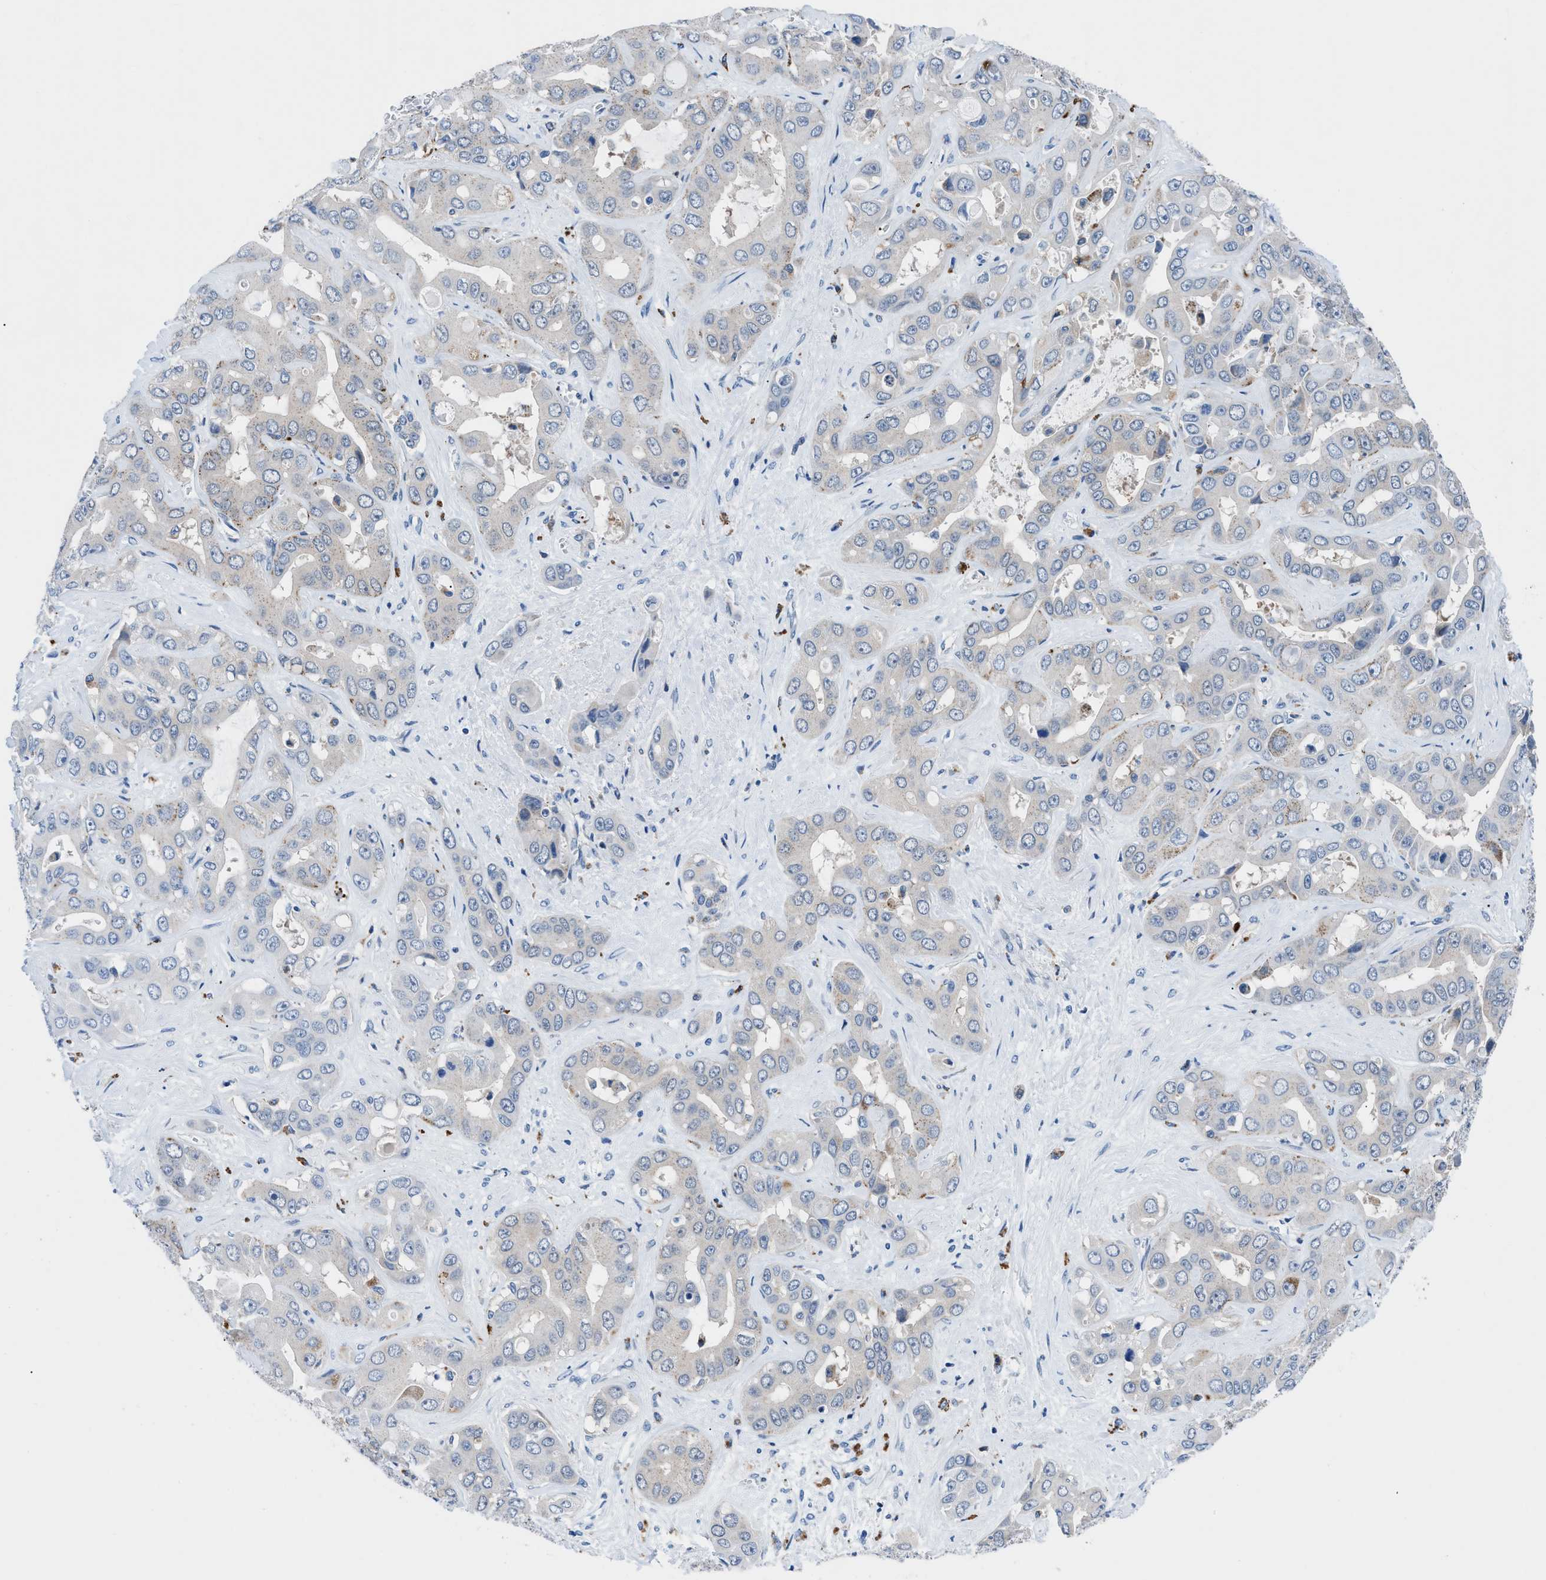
{"staining": {"intensity": "weak", "quantity": "<25%", "location": "cytoplasmic/membranous"}, "tissue": "liver cancer", "cell_type": "Tumor cells", "image_type": "cancer", "snomed": [{"axis": "morphology", "description": "Cholangiocarcinoma"}, {"axis": "topography", "description": "Liver"}], "caption": "Tumor cells show no significant protein staining in cholangiocarcinoma (liver).", "gene": "UAP1", "patient": {"sex": "female", "age": 52}}